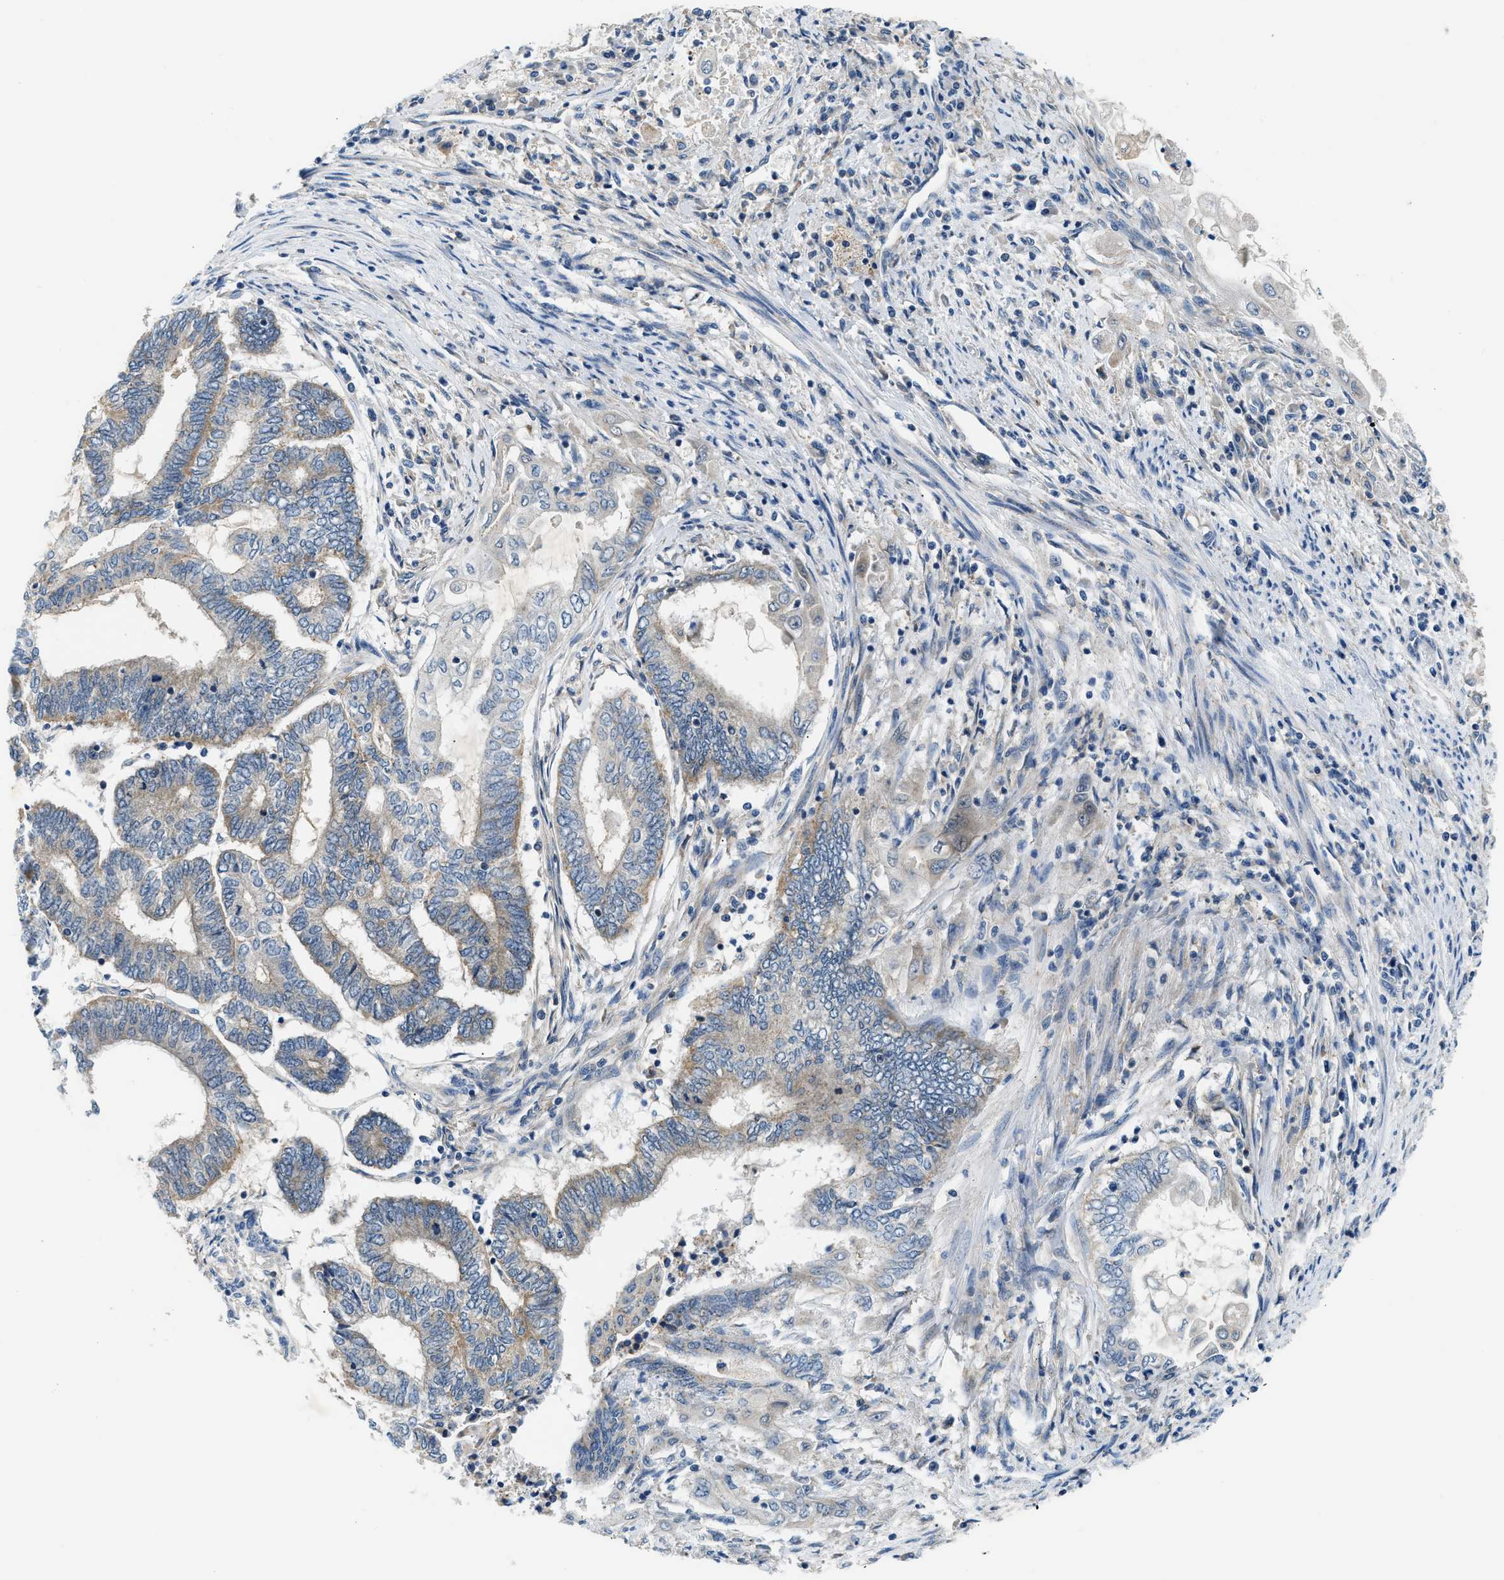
{"staining": {"intensity": "moderate", "quantity": ">75%", "location": "cytoplasmic/membranous"}, "tissue": "endometrial cancer", "cell_type": "Tumor cells", "image_type": "cancer", "snomed": [{"axis": "morphology", "description": "Adenocarcinoma, NOS"}, {"axis": "topography", "description": "Uterus"}, {"axis": "topography", "description": "Endometrium"}], "caption": "This image shows immunohistochemistry staining of endometrial cancer, with medium moderate cytoplasmic/membranous positivity in approximately >75% of tumor cells.", "gene": "LPIN2", "patient": {"sex": "female", "age": 70}}